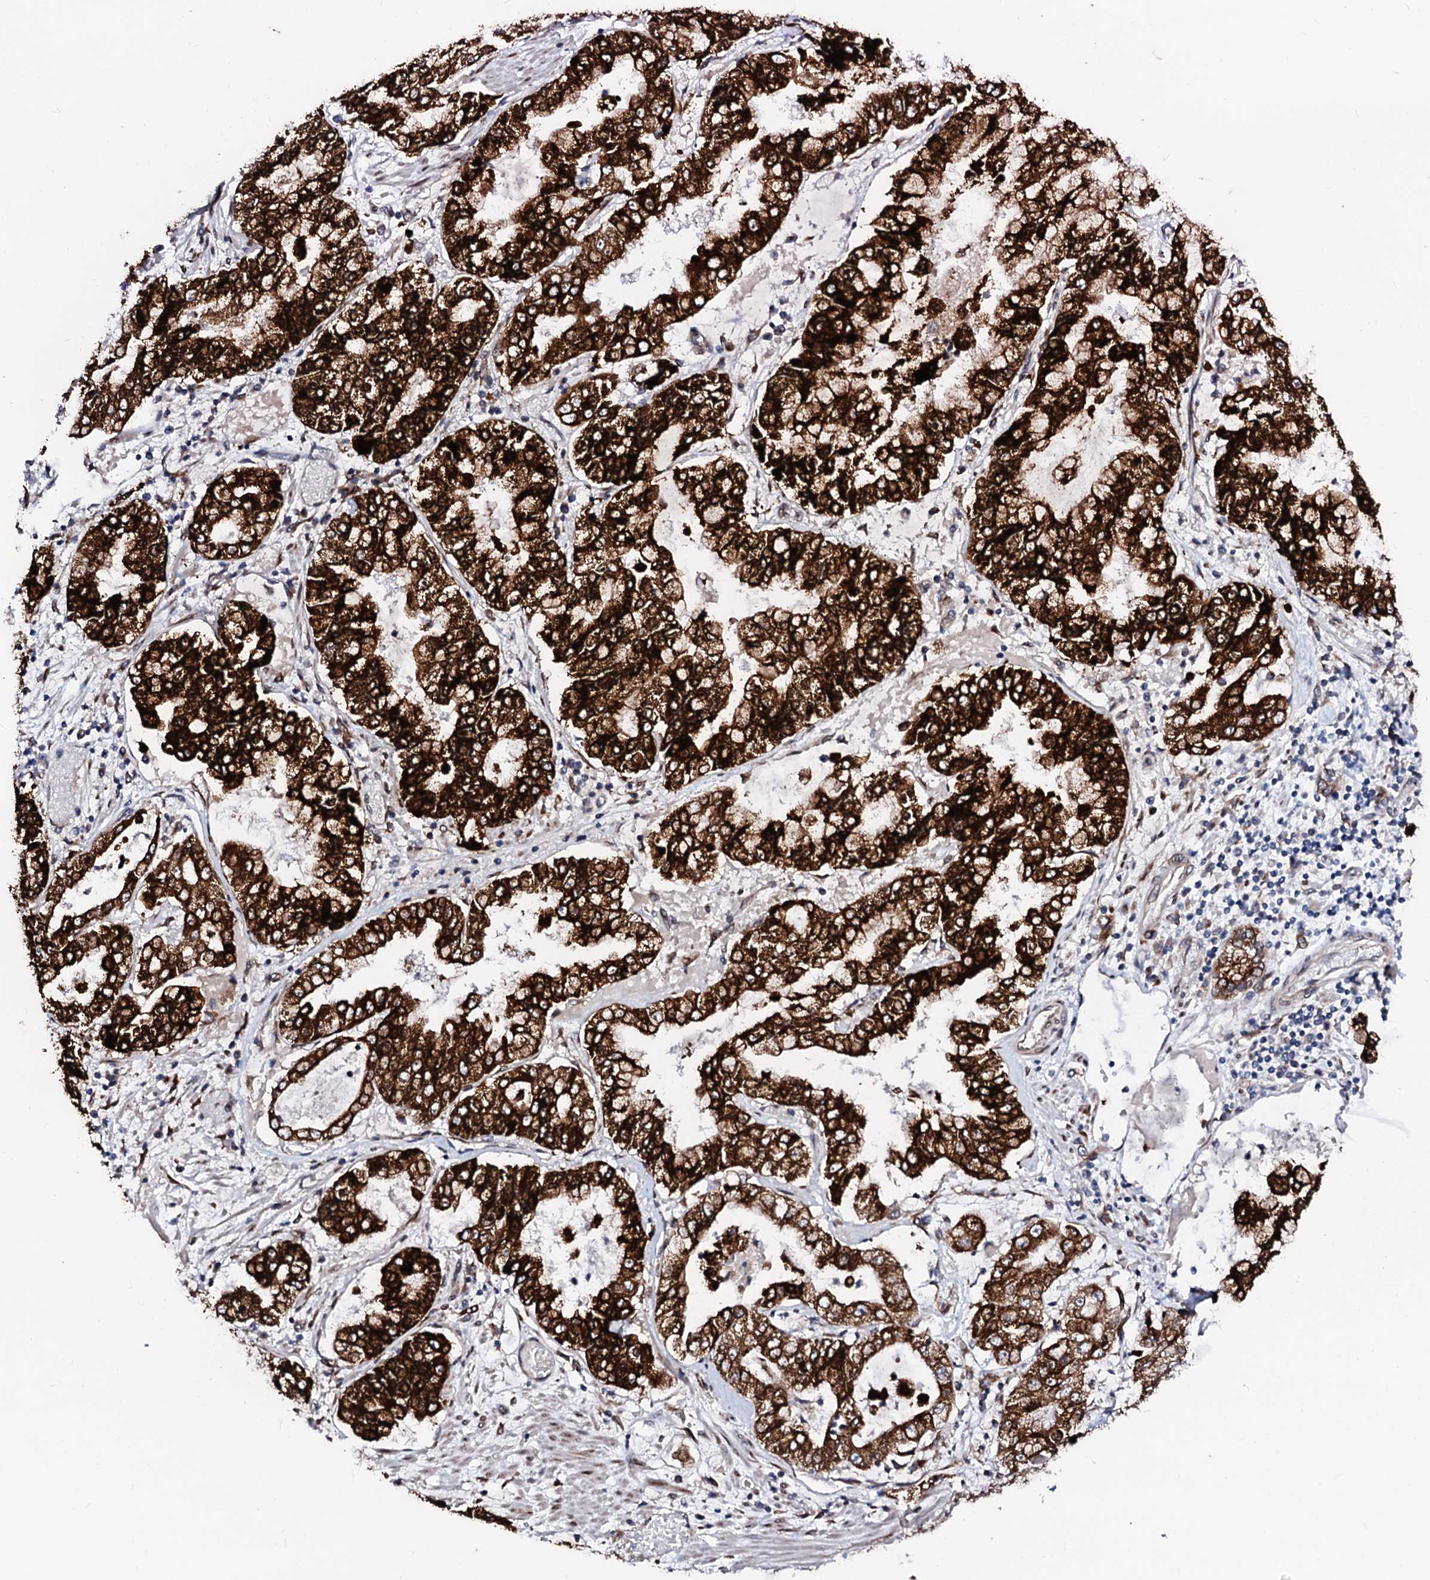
{"staining": {"intensity": "strong", "quantity": ">75%", "location": "cytoplasmic/membranous"}, "tissue": "stomach cancer", "cell_type": "Tumor cells", "image_type": "cancer", "snomed": [{"axis": "morphology", "description": "Adenocarcinoma, NOS"}, {"axis": "topography", "description": "Stomach"}], "caption": "Immunohistochemical staining of human stomach adenocarcinoma reveals high levels of strong cytoplasmic/membranous positivity in approximately >75% of tumor cells.", "gene": "TMCO3", "patient": {"sex": "male", "age": 76}}